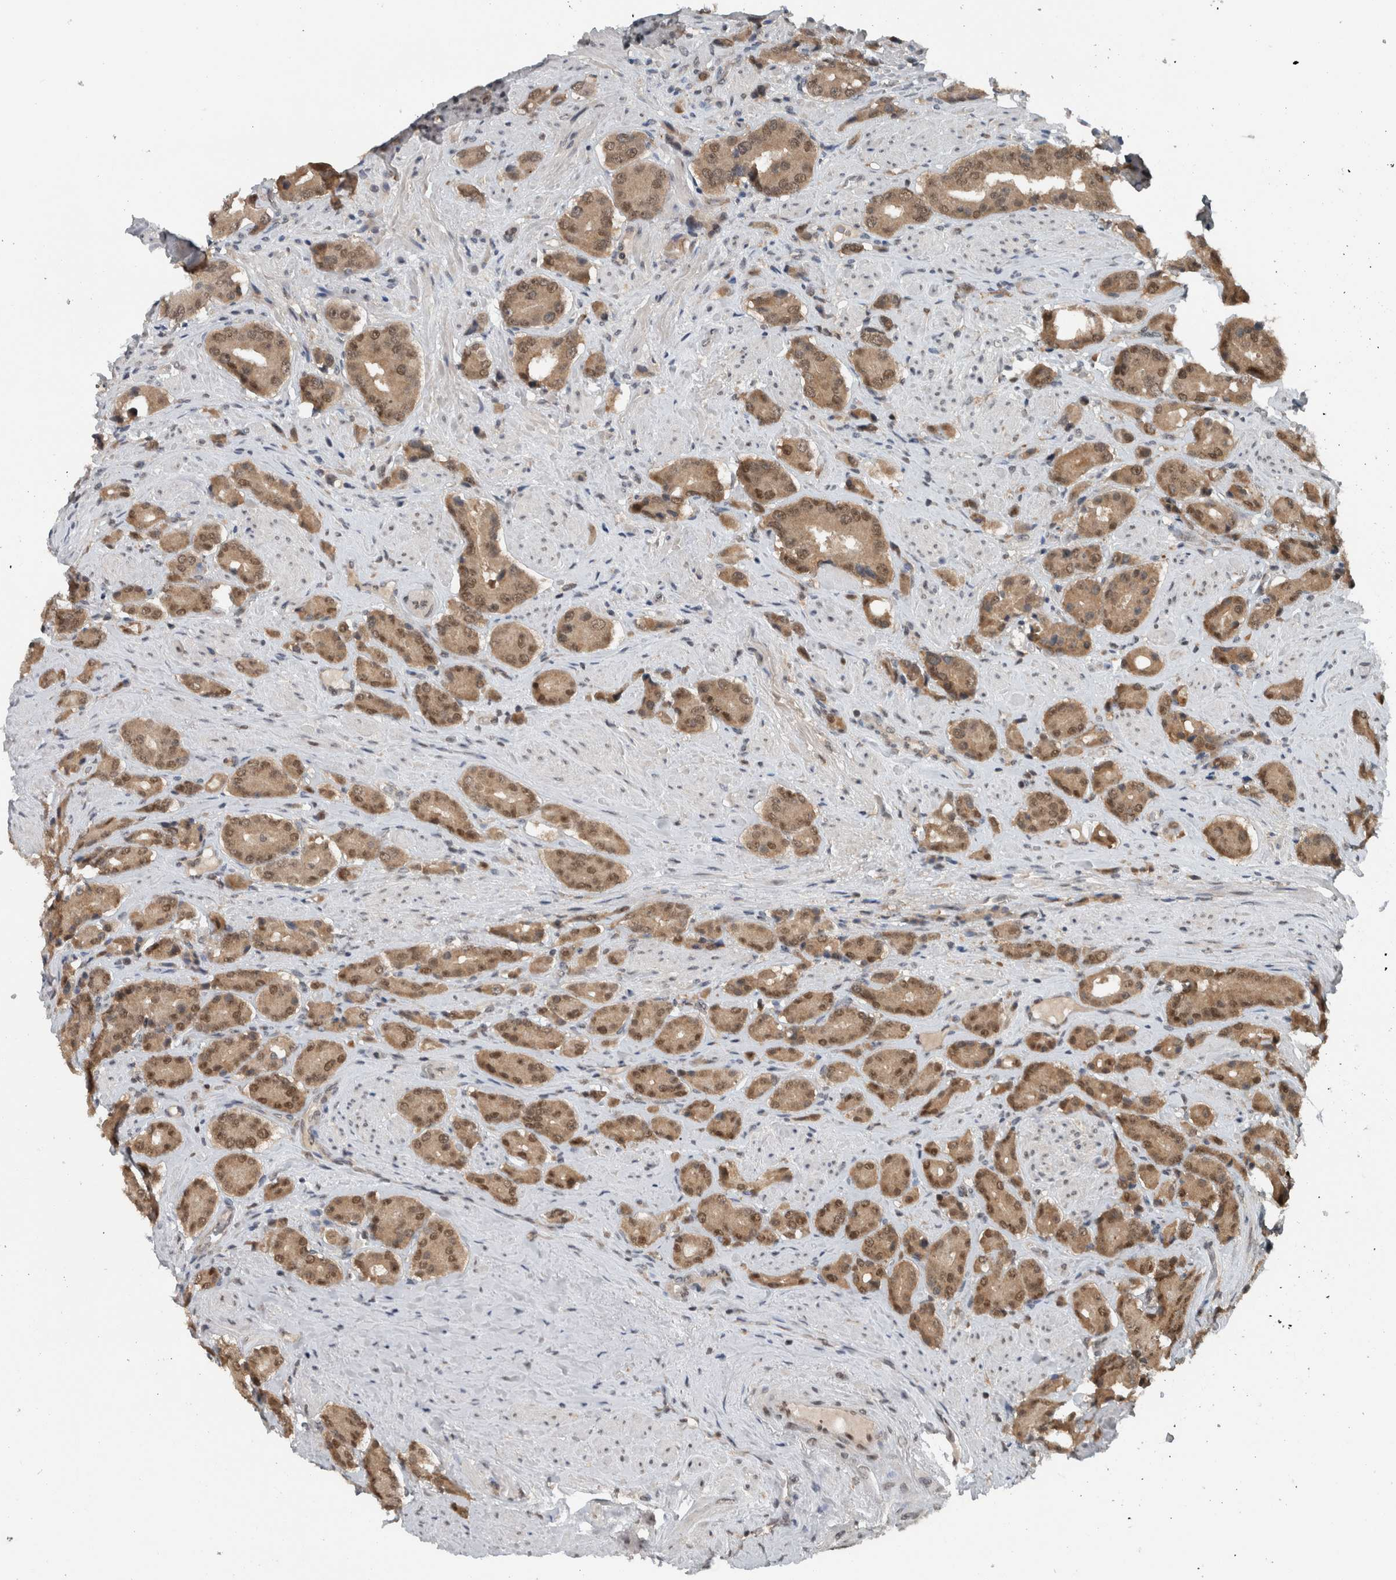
{"staining": {"intensity": "moderate", "quantity": ">75%", "location": "cytoplasmic/membranous,nuclear"}, "tissue": "prostate cancer", "cell_type": "Tumor cells", "image_type": "cancer", "snomed": [{"axis": "morphology", "description": "Adenocarcinoma, High grade"}, {"axis": "topography", "description": "Prostate"}], "caption": "Immunohistochemistry (IHC) micrograph of human adenocarcinoma (high-grade) (prostate) stained for a protein (brown), which reveals medium levels of moderate cytoplasmic/membranous and nuclear positivity in about >75% of tumor cells.", "gene": "SPAG7", "patient": {"sex": "male", "age": 71}}